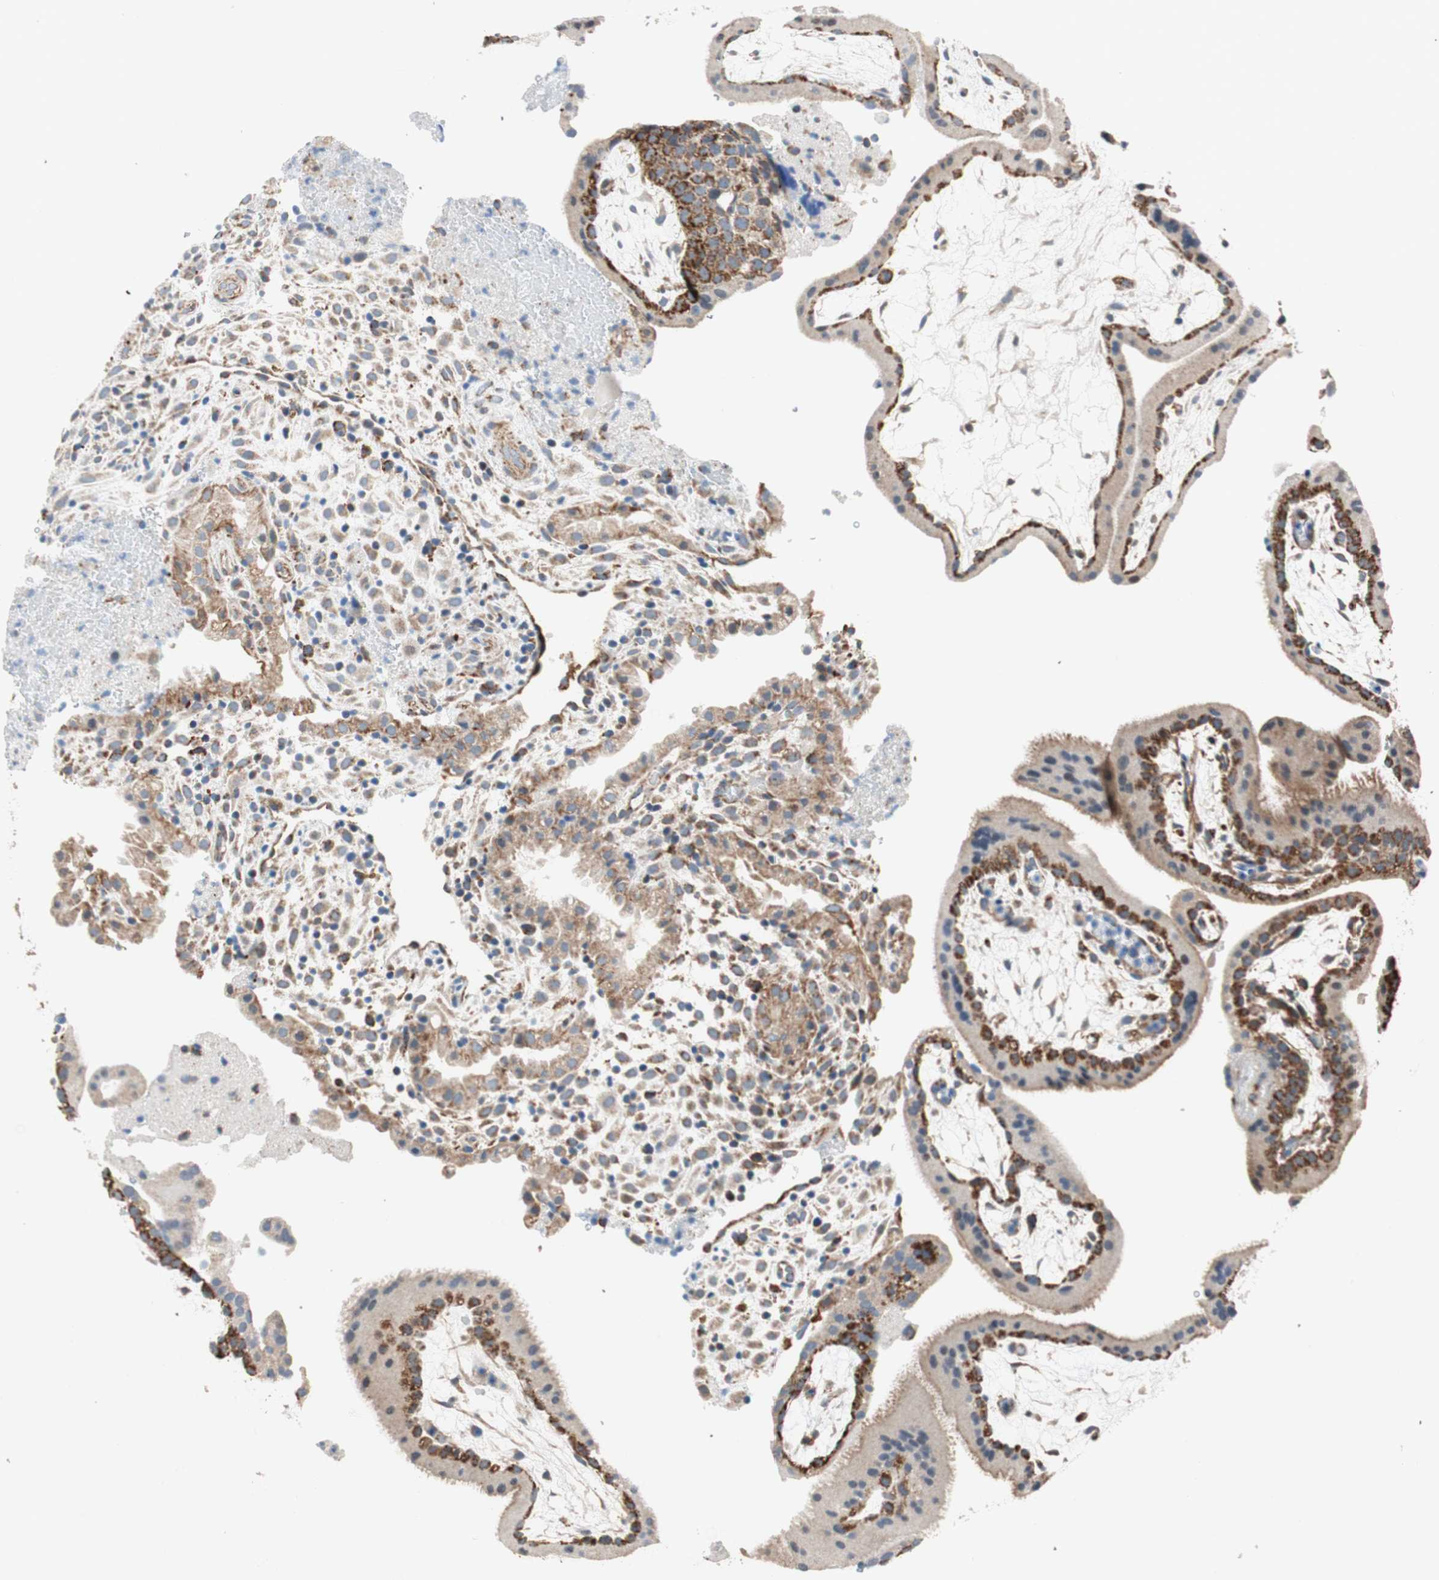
{"staining": {"intensity": "moderate", "quantity": ">75%", "location": "cytoplasmic/membranous"}, "tissue": "placenta", "cell_type": "Decidual cells", "image_type": "normal", "snomed": [{"axis": "morphology", "description": "Normal tissue, NOS"}, {"axis": "topography", "description": "Placenta"}], "caption": "Protein staining of benign placenta reveals moderate cytoplasmic/membranous positivity in approximately >75% of decidual cells. (DAB IHC, brown staining for protein, blue staining for nuclei).", "gene": "AKAP1", "patient": {"sex": "female", "age": 19}}